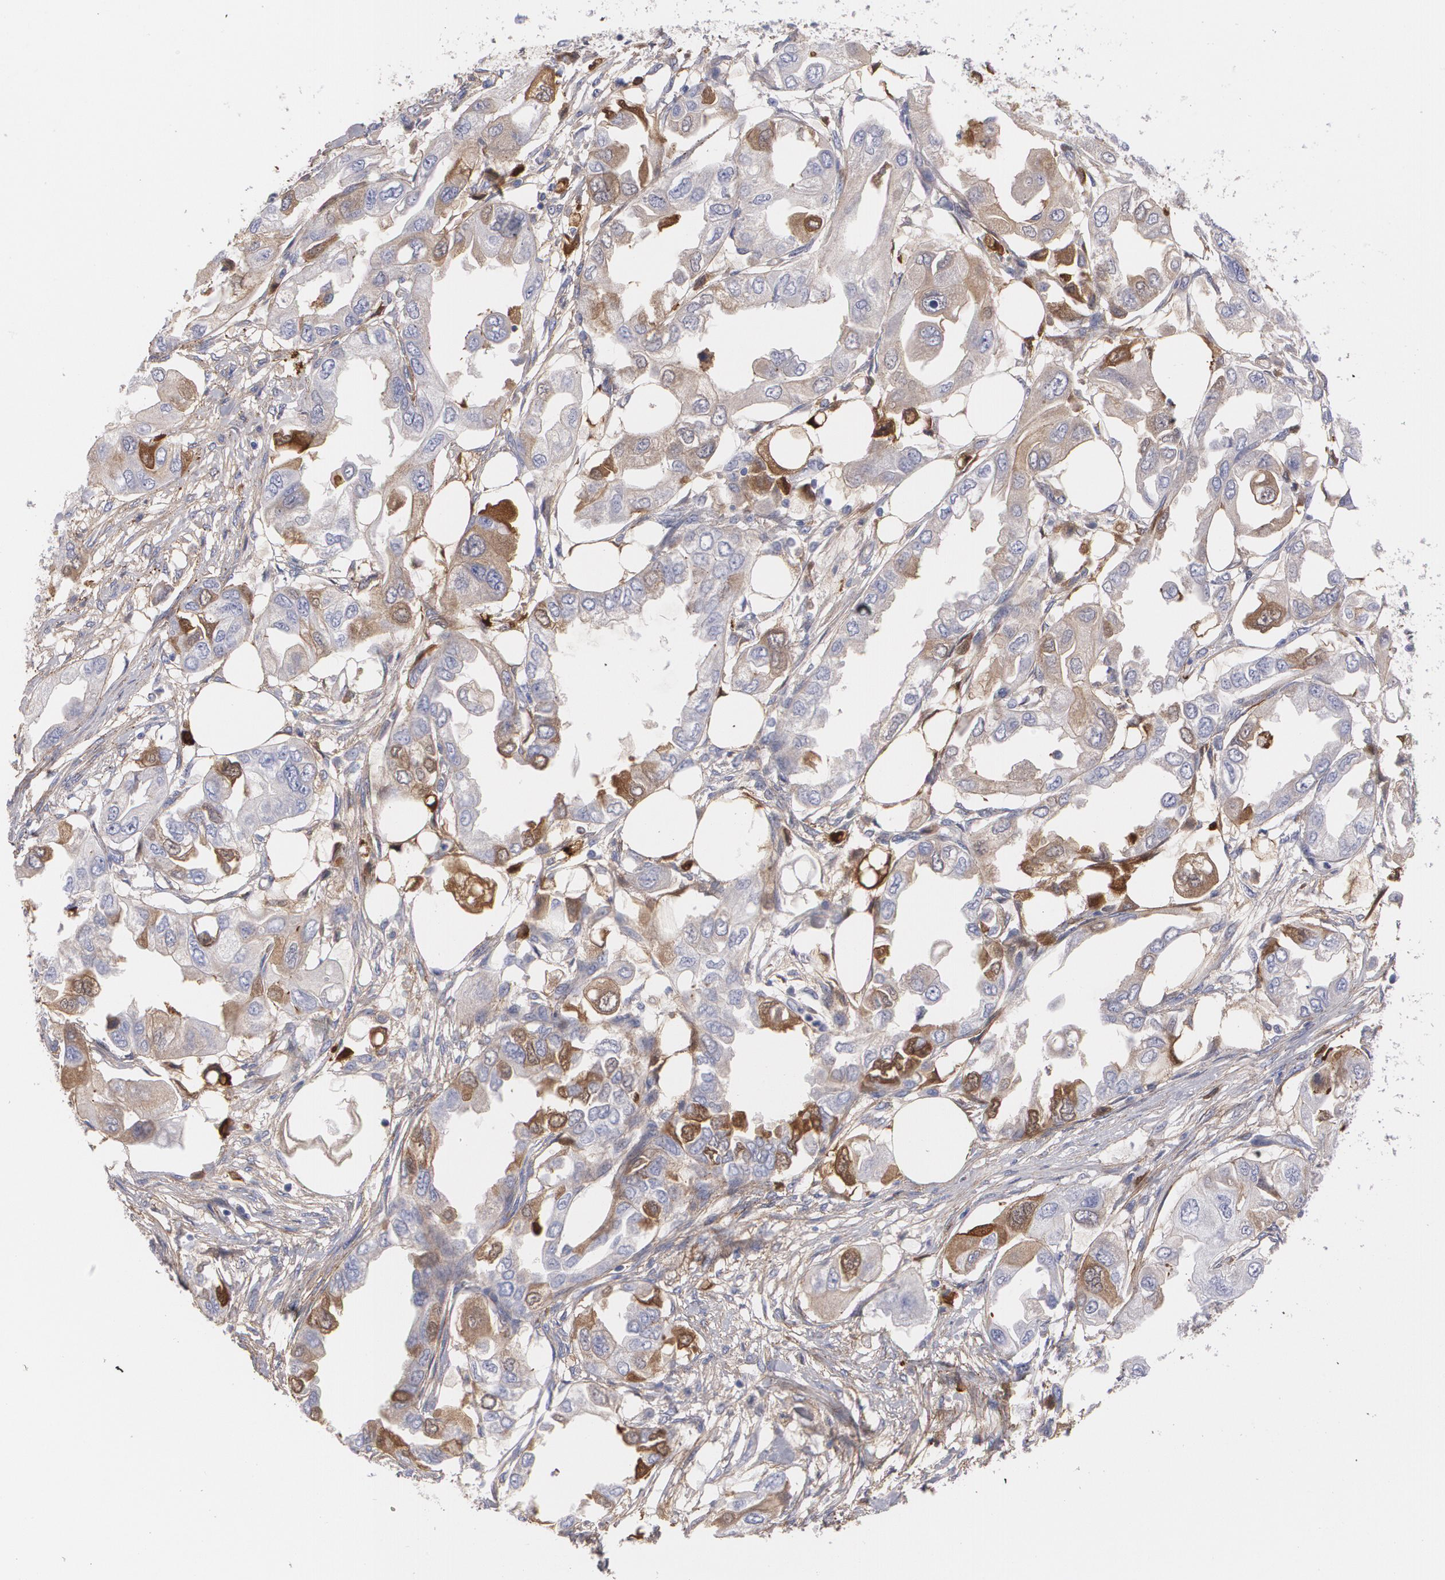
{"staining": {"intensity": "moderate", "quantity": "25%-75%", "location": "cytoplasmic/membranous"}, "tissue": "endometrial cancer", "cell_type": "Tumor cells", "image_type": "cancer", "snomed": [{"axis": "morphology", "description": "Adenocarcinoma, NOS"}, {"axis": "topography", "description": "Endometrium"}], "caption": "A high-resolution image shows immunohistochemistry staining of adenocarcinoma (endometrial), which exhibits moderate cytoplasmic/membranous staining in approximately 25%-75% of tumor cells.", "gene": "FBLN1", "patient": {"sex": "female", "age": 67}}